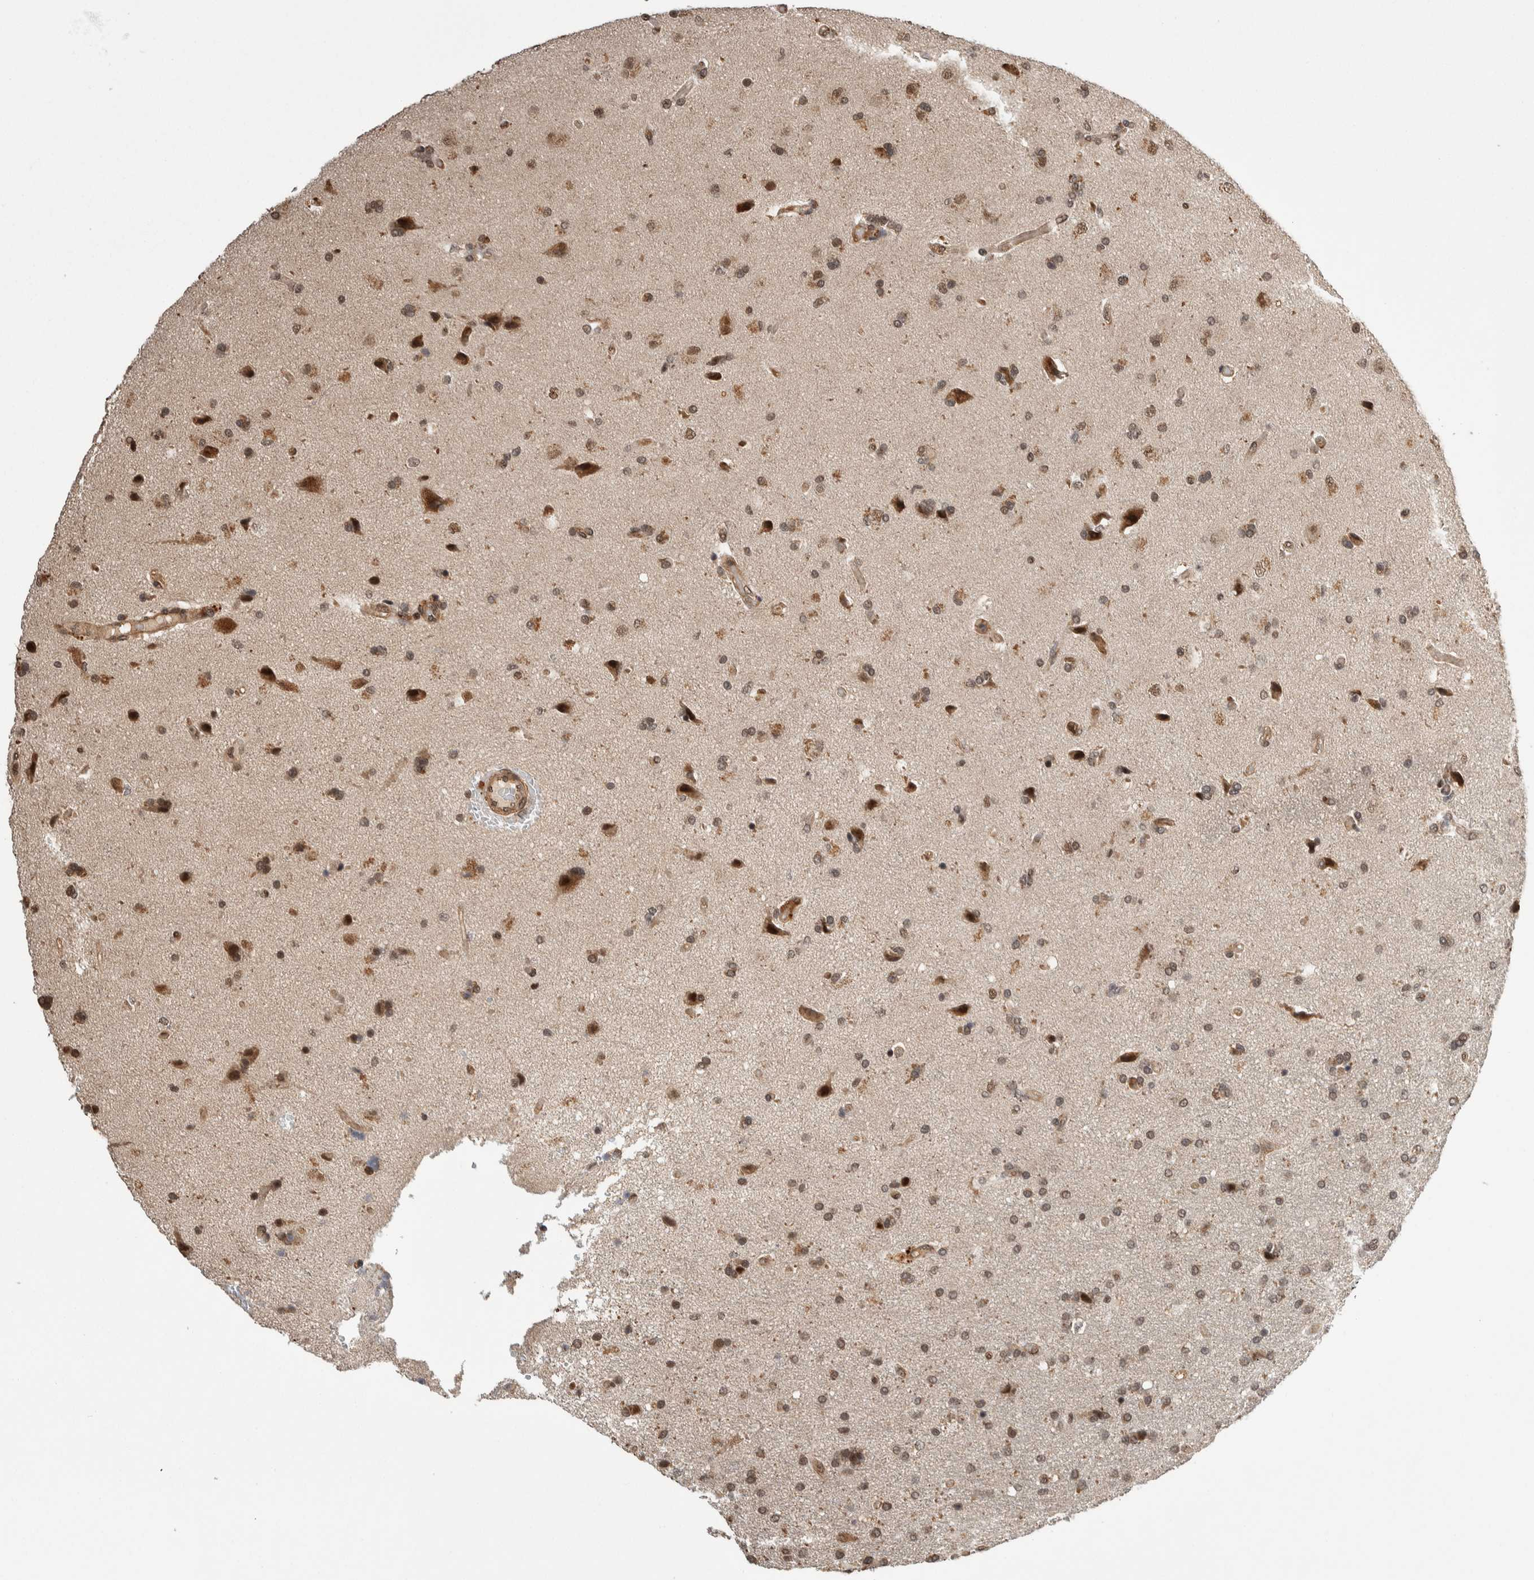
{"staining": {"intensity": "moderate", "quantity": "25%-75%", "location": "cytoplasmic/membranous,nuclear"}, "tissue": "glioma", "cell_type": "Tumor cells", "image_type": "cancer", "snomed": [{"axis": "morphology", "description": "Glioma, malignant, High grade"}, {"axis": "topography", "description": "Brain"}], "caption": "There is medium levels of moderate cytoplasmic/membranous and nuclear positivity in tumor cells of glioma, as demonstrated by immunohistochemical staining (brown color).", "gene": "ZNF592", "patient": {"sex": "male", "age": 72}}